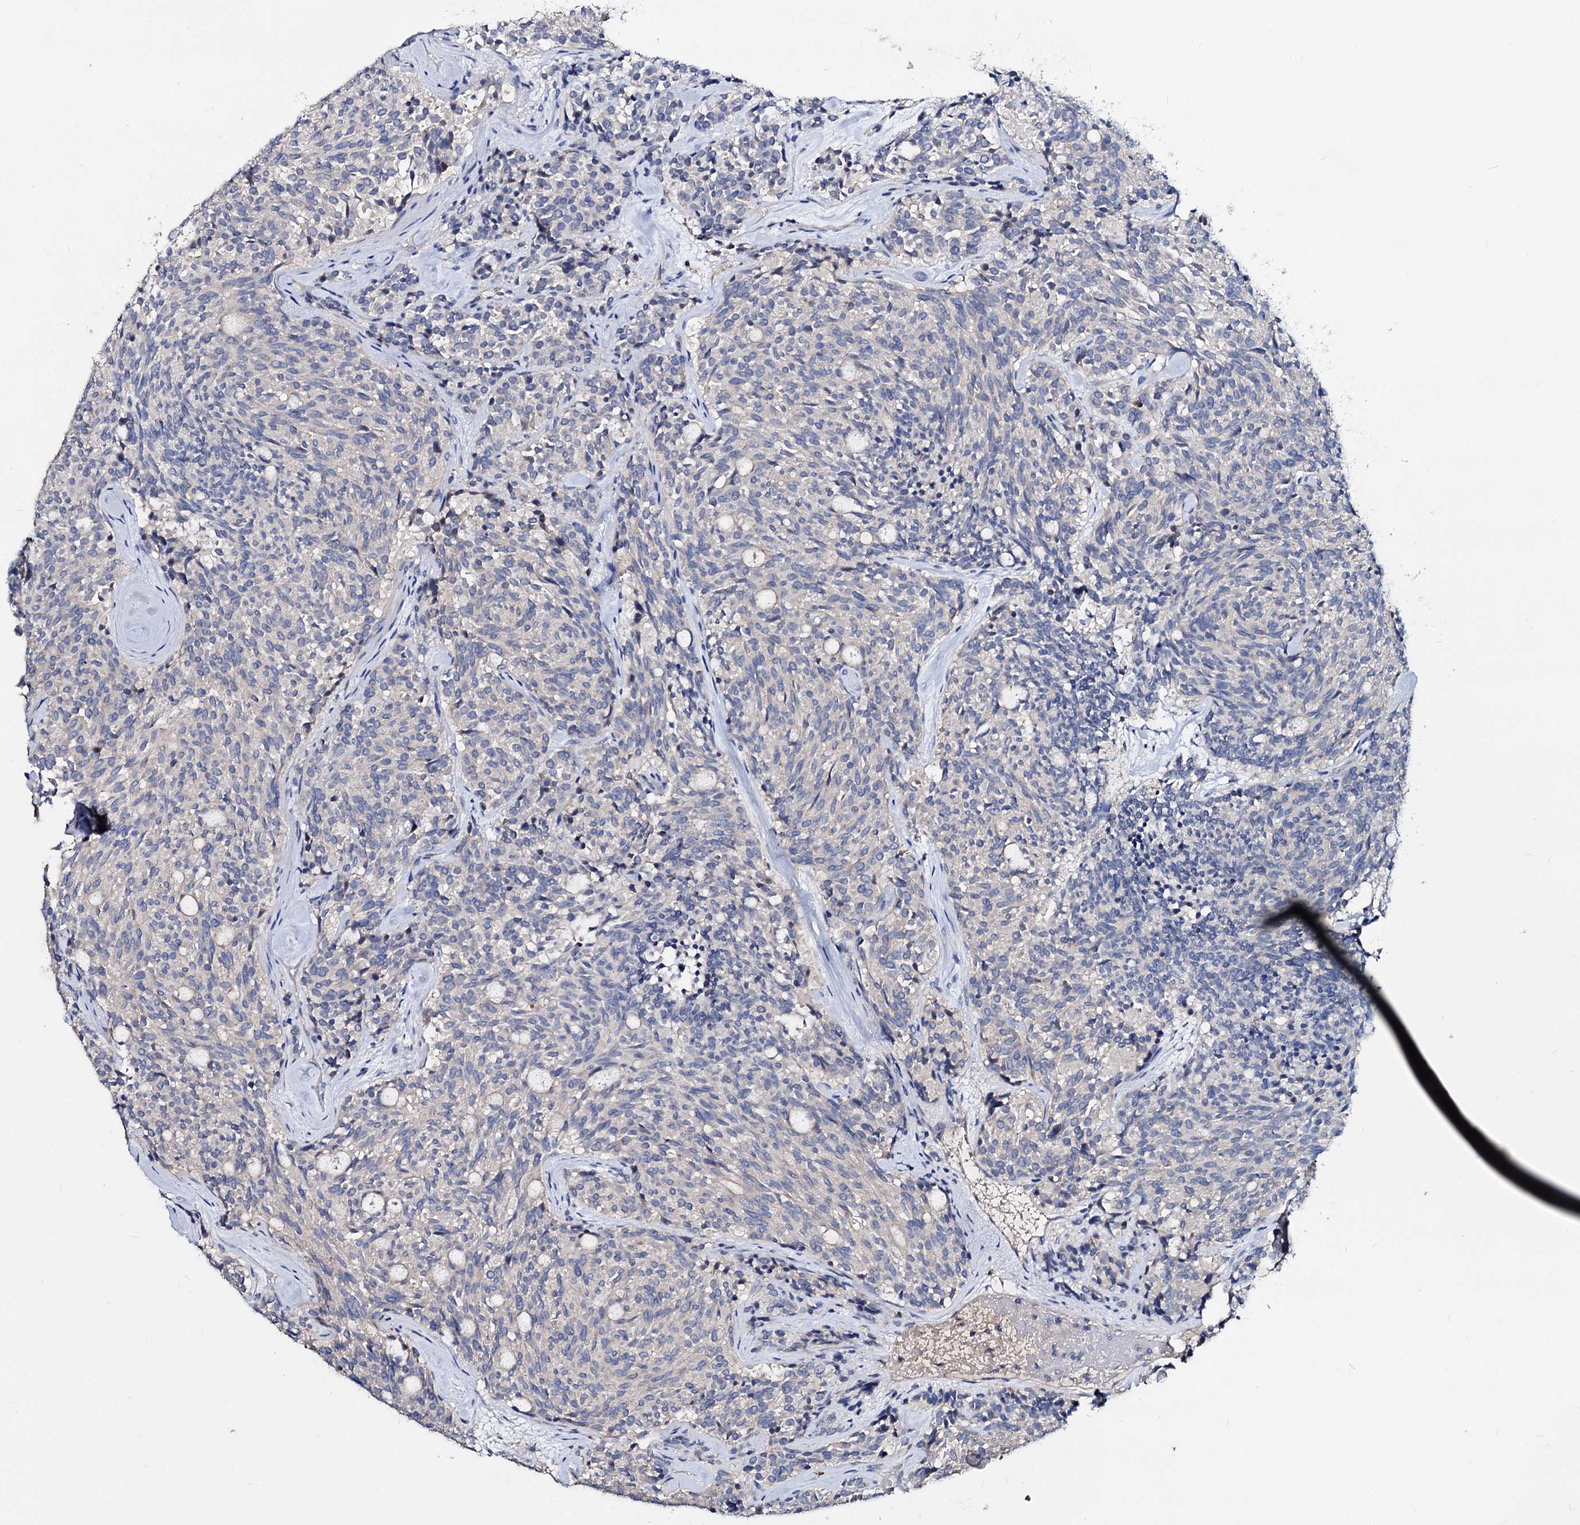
{"staining": {"intensity": "negative", "quantity": "none", "location": "none"}, "tissue": "carcinoid", "cell_type": "Tumor cells", "image_type": "cancer", "snomed": [{"axis": "morphology", "description": "Carcinoid, malignant, NOS"}, {"axis": "topography", "description": "Pancreas"}], "caption": "Tumor cells are negative for protein expression in human carcinoid.", "gene": "ACY3", "patient": {"sex": "female", "age": 54}}